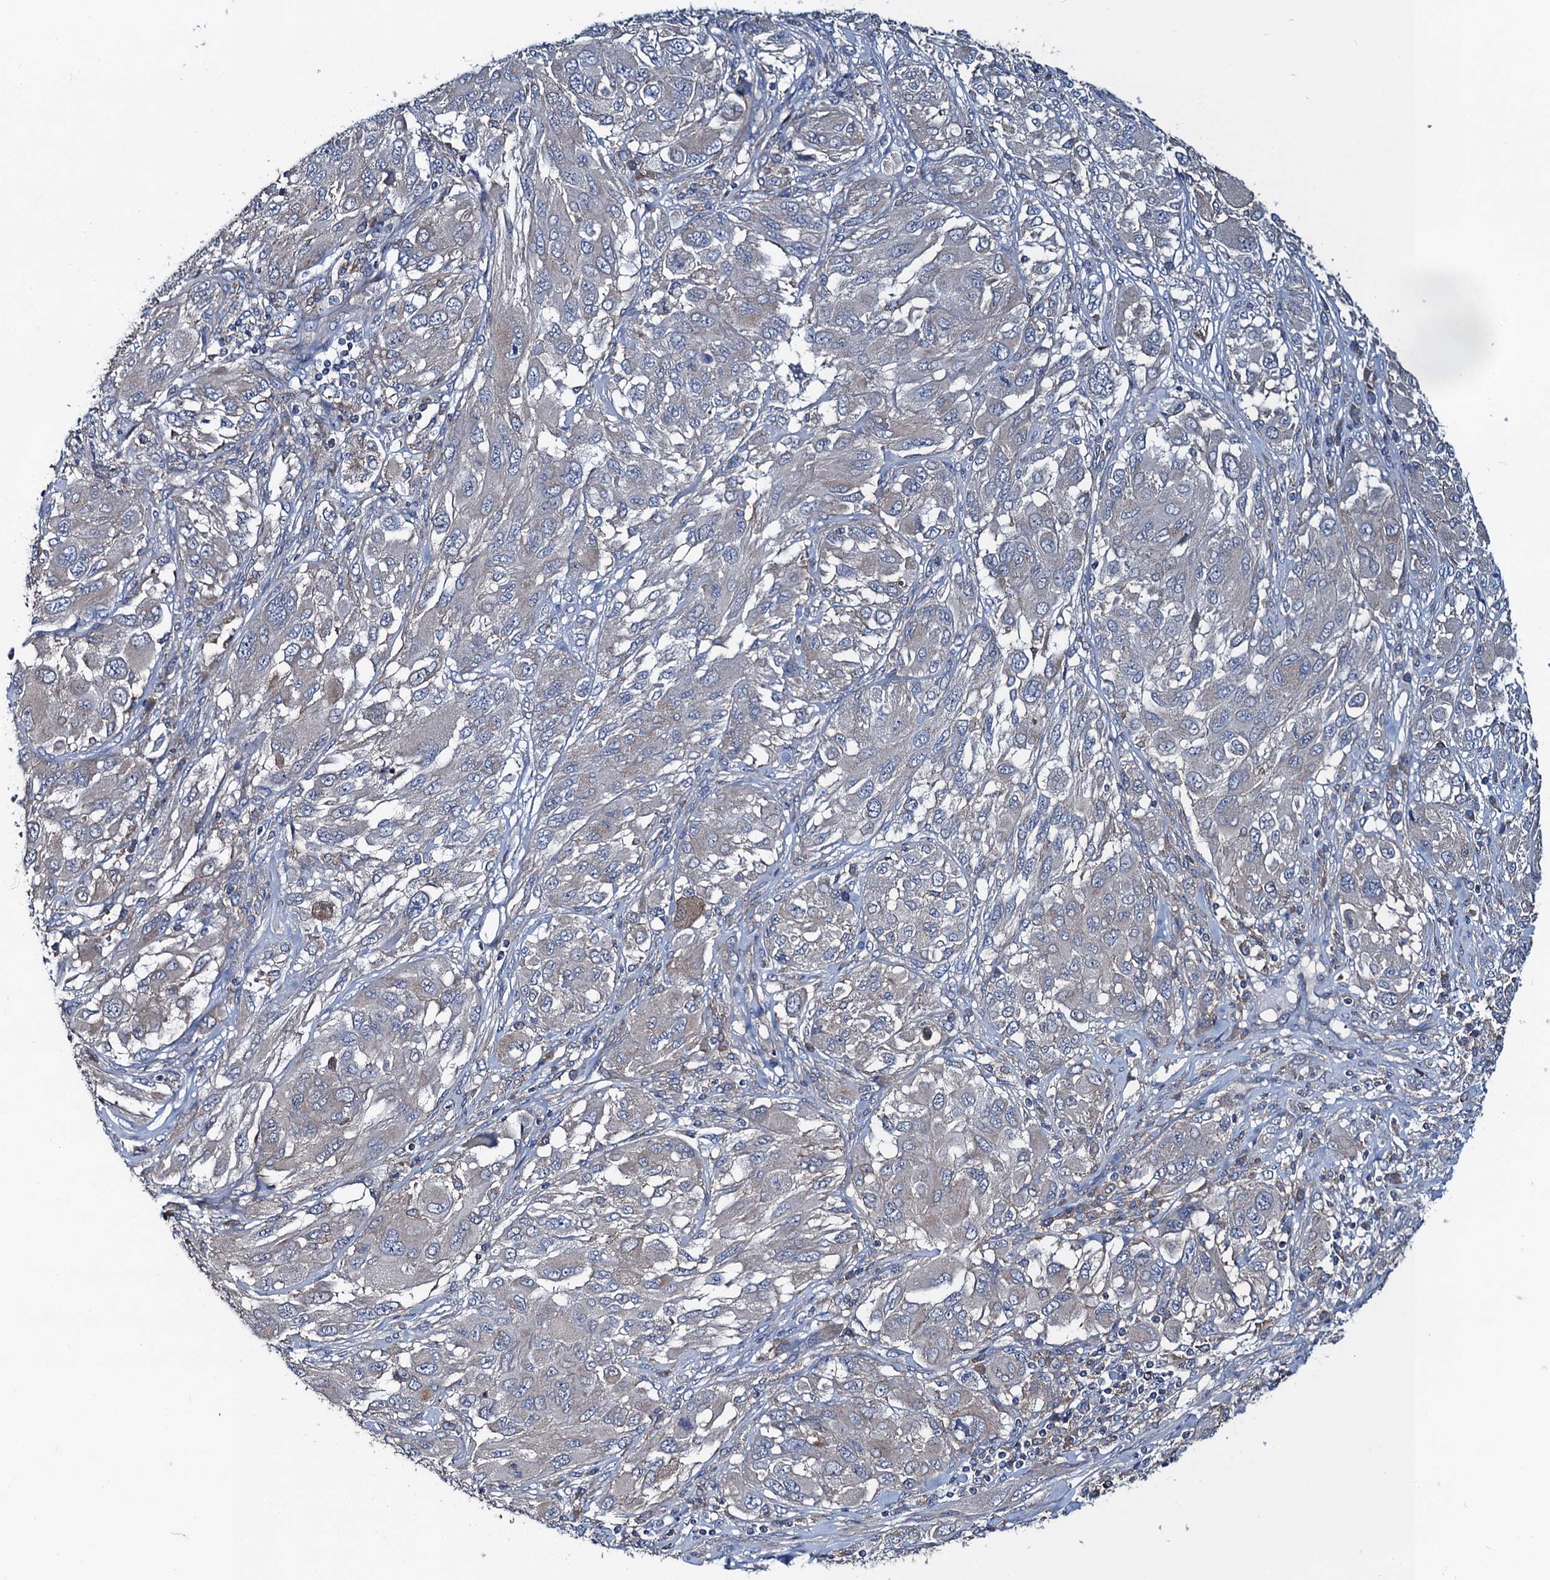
{"staining": {"intensity": "negative", "quantity": "none", "location": "none"}, "tissue": "melanoma", "cell_type": "Tumor cells", "image_type": "cancer", "snomed": [{"axis": "morphology", "description": "Malignant melanoma, NOS"}, {"axis": "topography", "description": "Skin"}], "caption": "A high-resolution image shows IHC staining of malignant melanoma, which exhibits no significant positivity in tumor cells.", "gene": "SNAP29", "patient": {"sex": "female", "age": 91}}